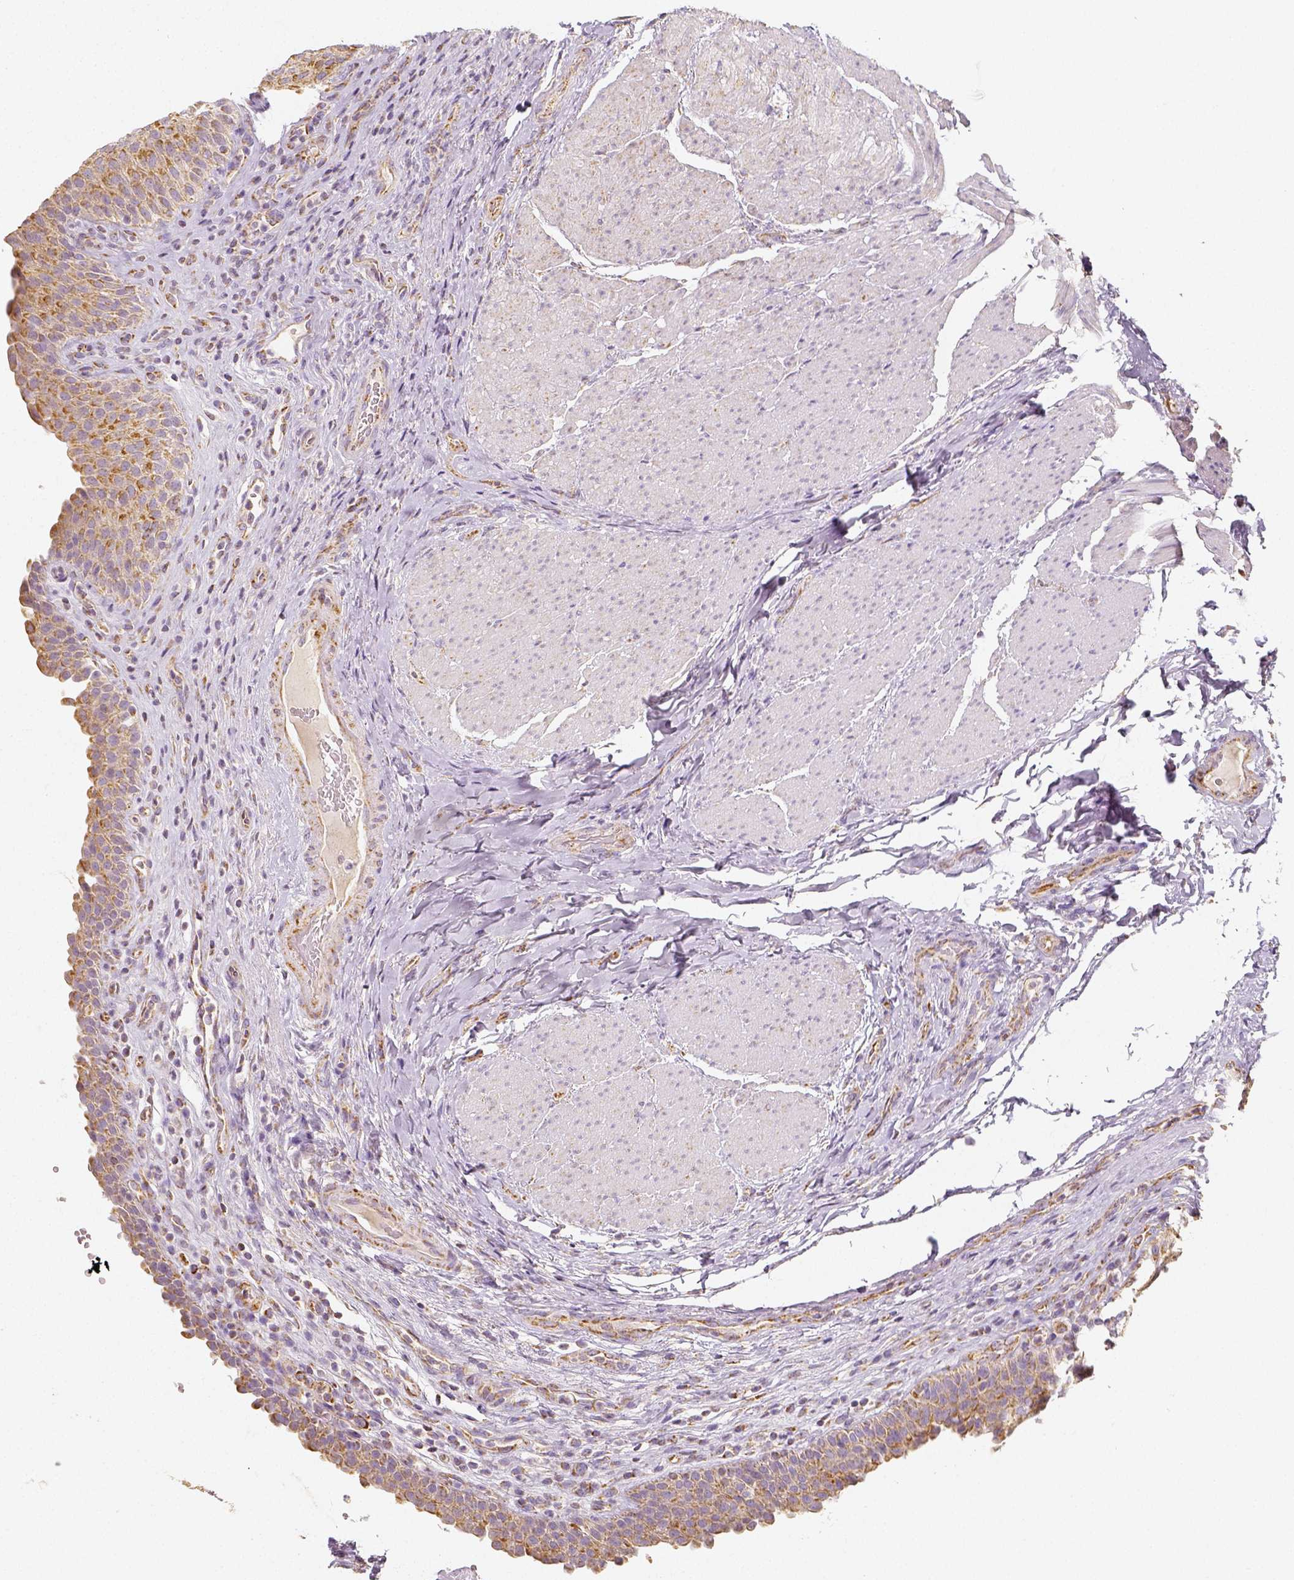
{"staining": {"intensity": "moderate", "quantity": ">75%", "location": "cytoplasmic/membranous"}, "tissue": "urinary bladder", "cell_type": "Urothelial cells", "image_type": "normal", "snomed": [{"axis": "morphology", "description": "Normal tissue, NOS"}, {"axis": "topography", "description": "Urinary bladder"}, {"axis": "topography", "description": "Peripheral nerve tissue"}], "caption": "Urothelial cells exhibit medium levels of moderate cytoplasmic/membranous expression in approximately >75% of cells in normal urinary bladder.", "gene": "PGAM5", "patient": {"sex": "male", "age": 66}}